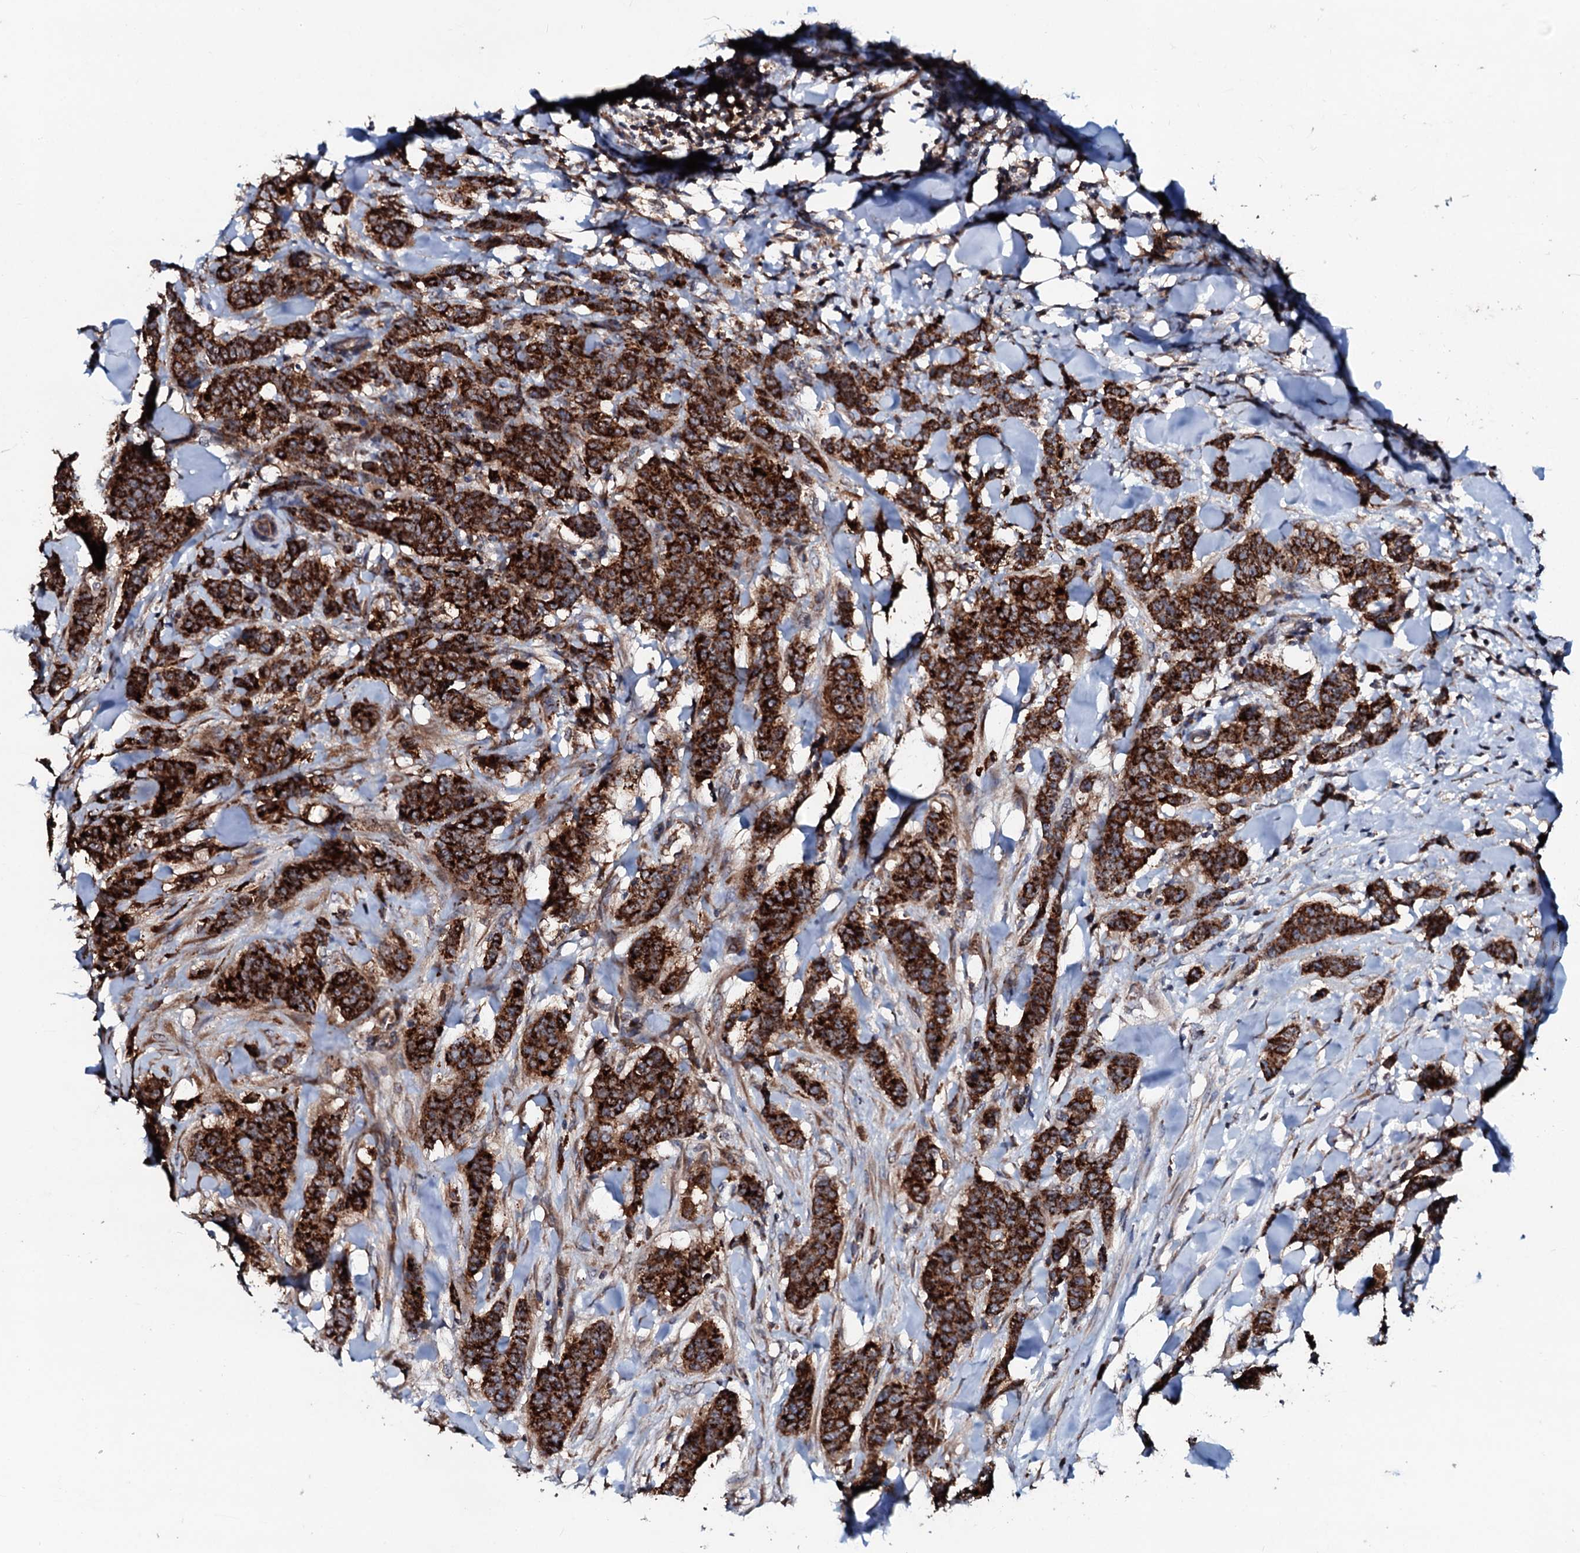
{"staining": {"intensity": "strong", "quantity": ">75%", "location": "cytoplasmic/membranous"}, "tissue": "breast cancer", "cell_type": "Tumor cells", "image_type": "cancer", "snomed": [{"axis": "morphology", "description": "Duct carcinoma"}, {"axis": "topography", "description": "Breast"}], "caption": "An image of breast invasive ductal carcinoma stained for a protein displays strong cytoplasmic/membranous brown staining in tumor cells.", "gene": "SDHAF2", "patient": {"sex": "female", "age": 40}}